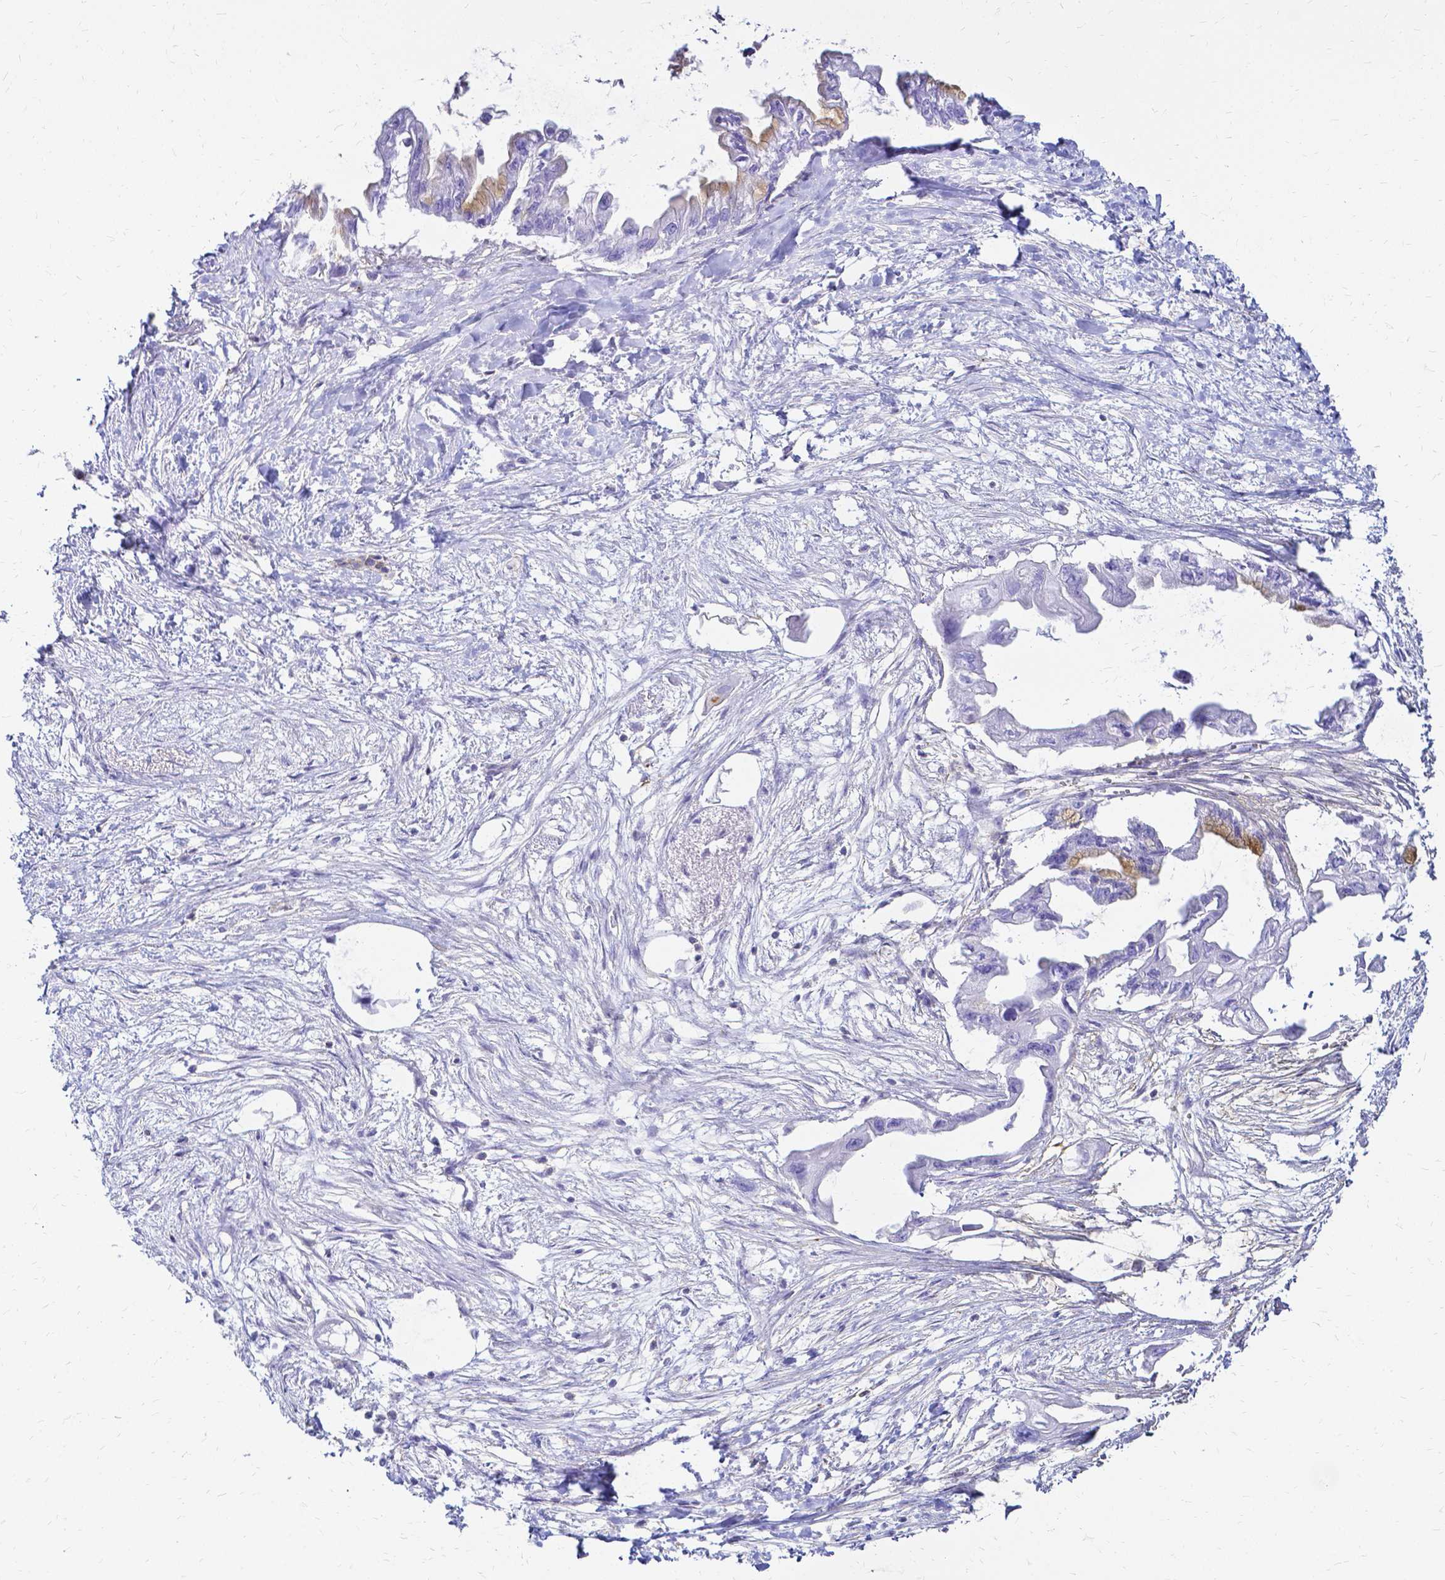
{"staining": {"intensity": "negative", "quantity": "none", "location": "none"}, "tissue": "pancreatic cancer", "cell_type": "Tumor cells", "image_type": "cancer", "snomed": [{"axis": "morphology", "description": "Adenocarcinoma, NOS"}, {"axis": "topography", "description": "Pancreas"}], "caption": "Immunohistochemistry histopathology image of neoplastic tissue: human adenocarcinoma (pancreatic) stained with DAB (3,3'-diaminobenzidine) reveals no significant protein positivity in tumor cells.", "gene": "HSPA12A", "patient": {"sex": "male", "age": 61}}